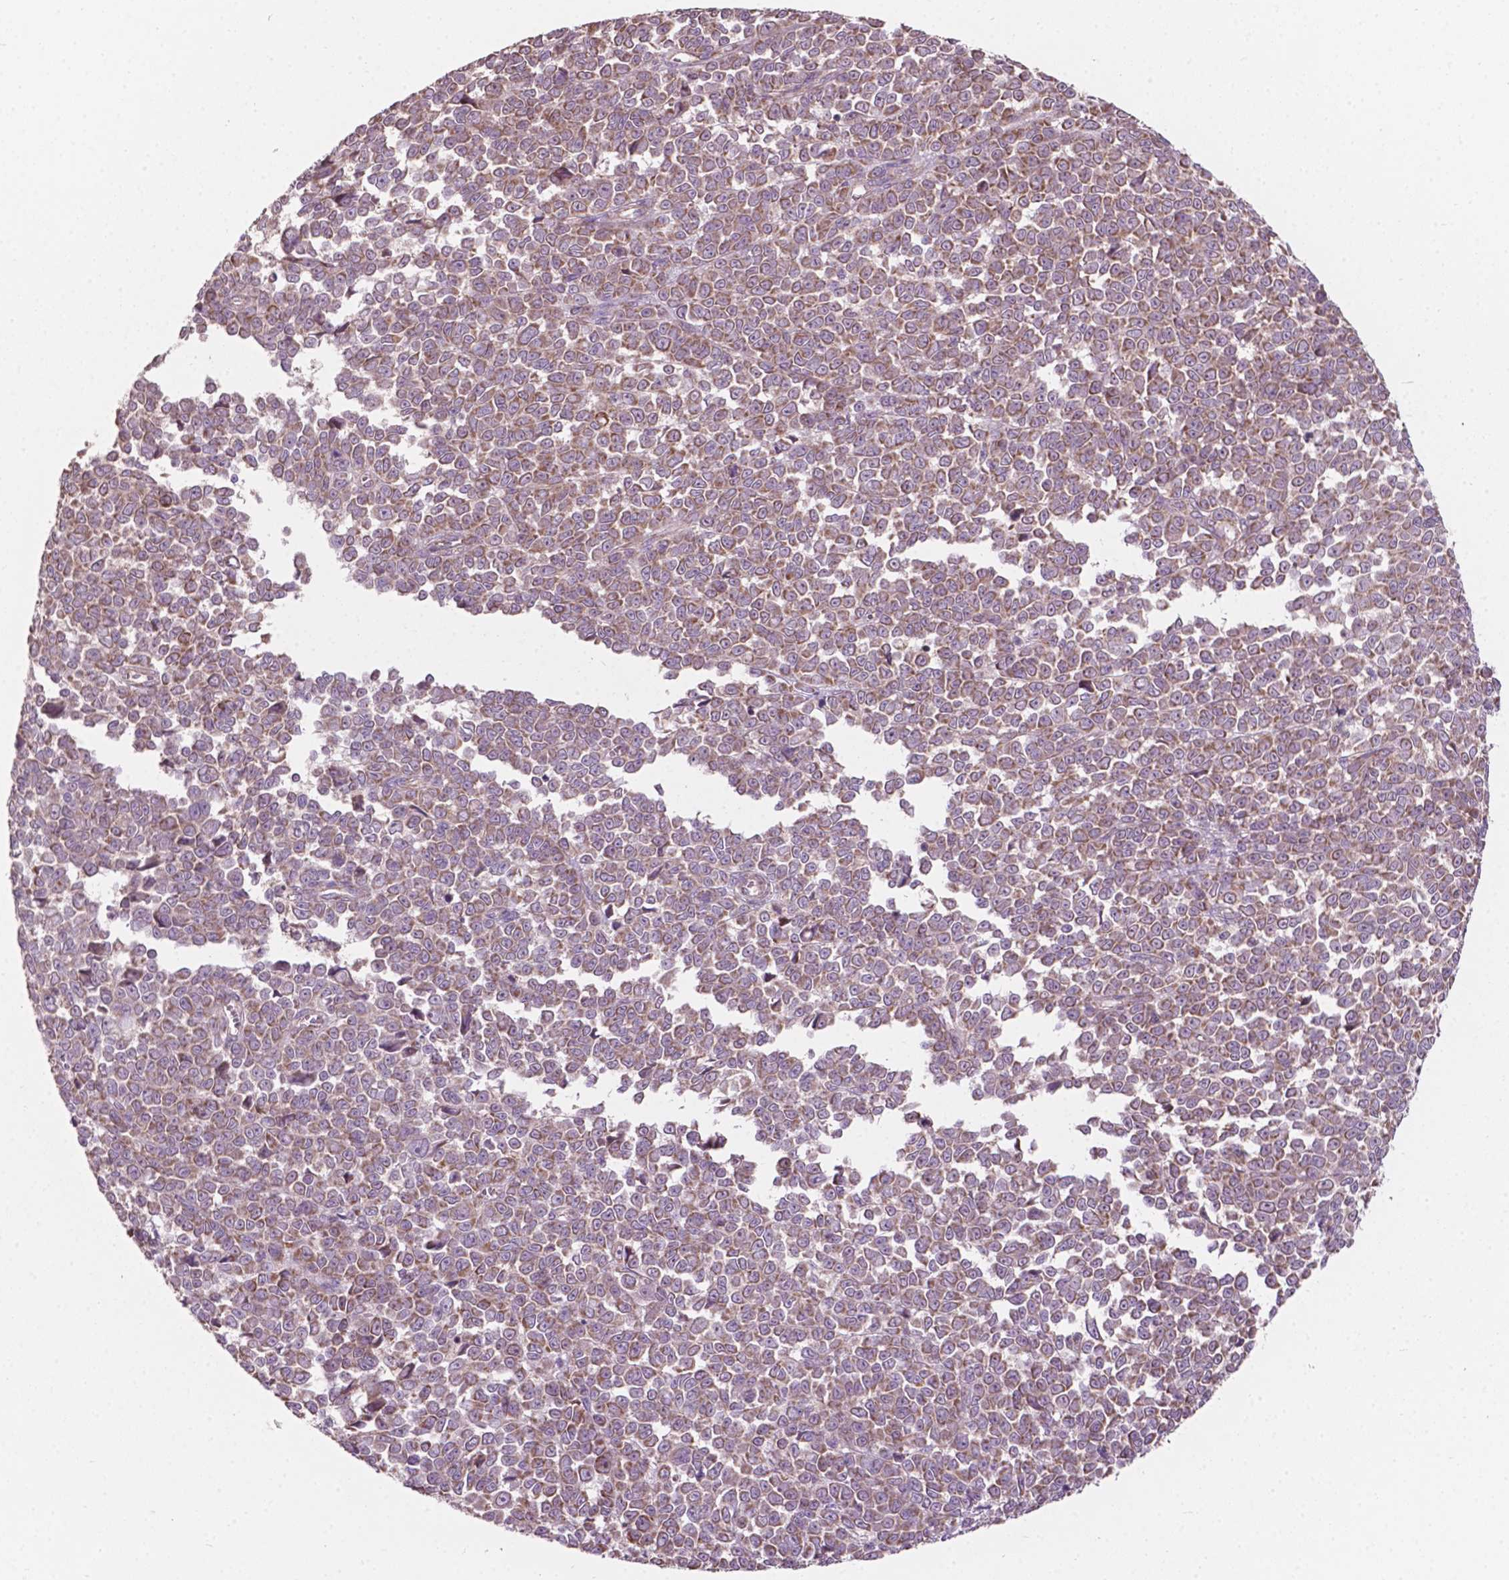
{"staining": {"intensity": "moderate", "quantity": ">75%", "location": "cytoplasmic/membranous"}, "tissue": "melanoma", "cell_type": "Tumor cells", "image_type": "cancer", "snomed": [{"axis": "morphology", "description": "Malignant melanoma, NOS"}, {"axis": "topography", "description": "Skin"}], "caption": "Melanoma stained for a protein (brown) exhibits moderate cytoplasmic/membranous positive staining in about >75% of tumor cells.", "gene": "NDUFA10", "patient": {"sex": "female", "age": 95}}